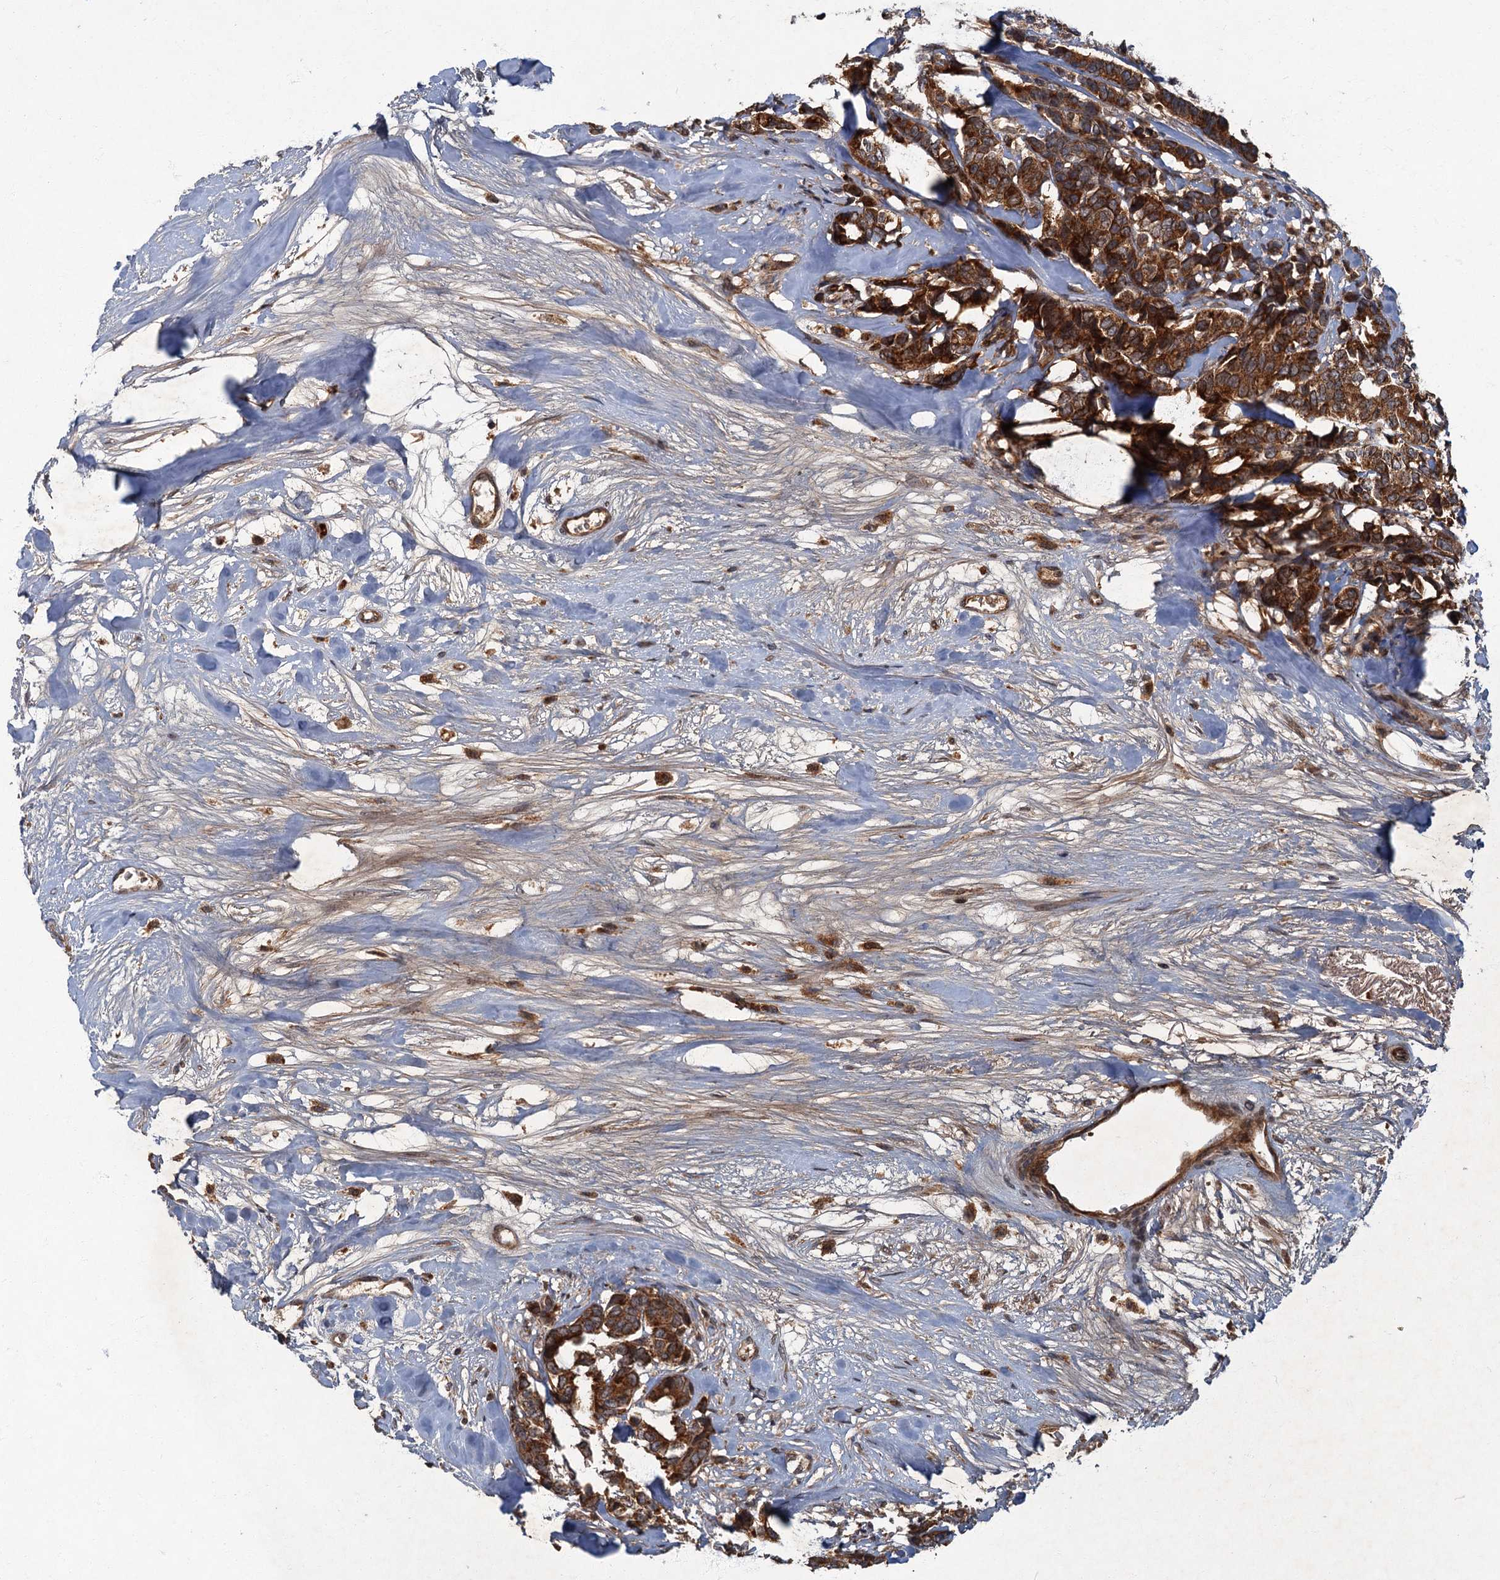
{"staining": {"intensity": "strong", "quantity": ">75%", "location": "cytoplasmic/membranous"}, "tissue": "breast cancer", "cell_type": "Tumor cells", "image_type": "cancer", "snomed": [{"axis": "morphology", "description": "Duct carcinoma"}, {"axis": "topography", "description": "Breast"}], "caption": "Protein expression analysis of breast cancer (intraductal carcinoma) exhibits strong cytoplasmic/membranous expression in approximately >75% of tumor cells.", "gene": "SLC11A2", "patient": {"sex": "female", "age": 87}}